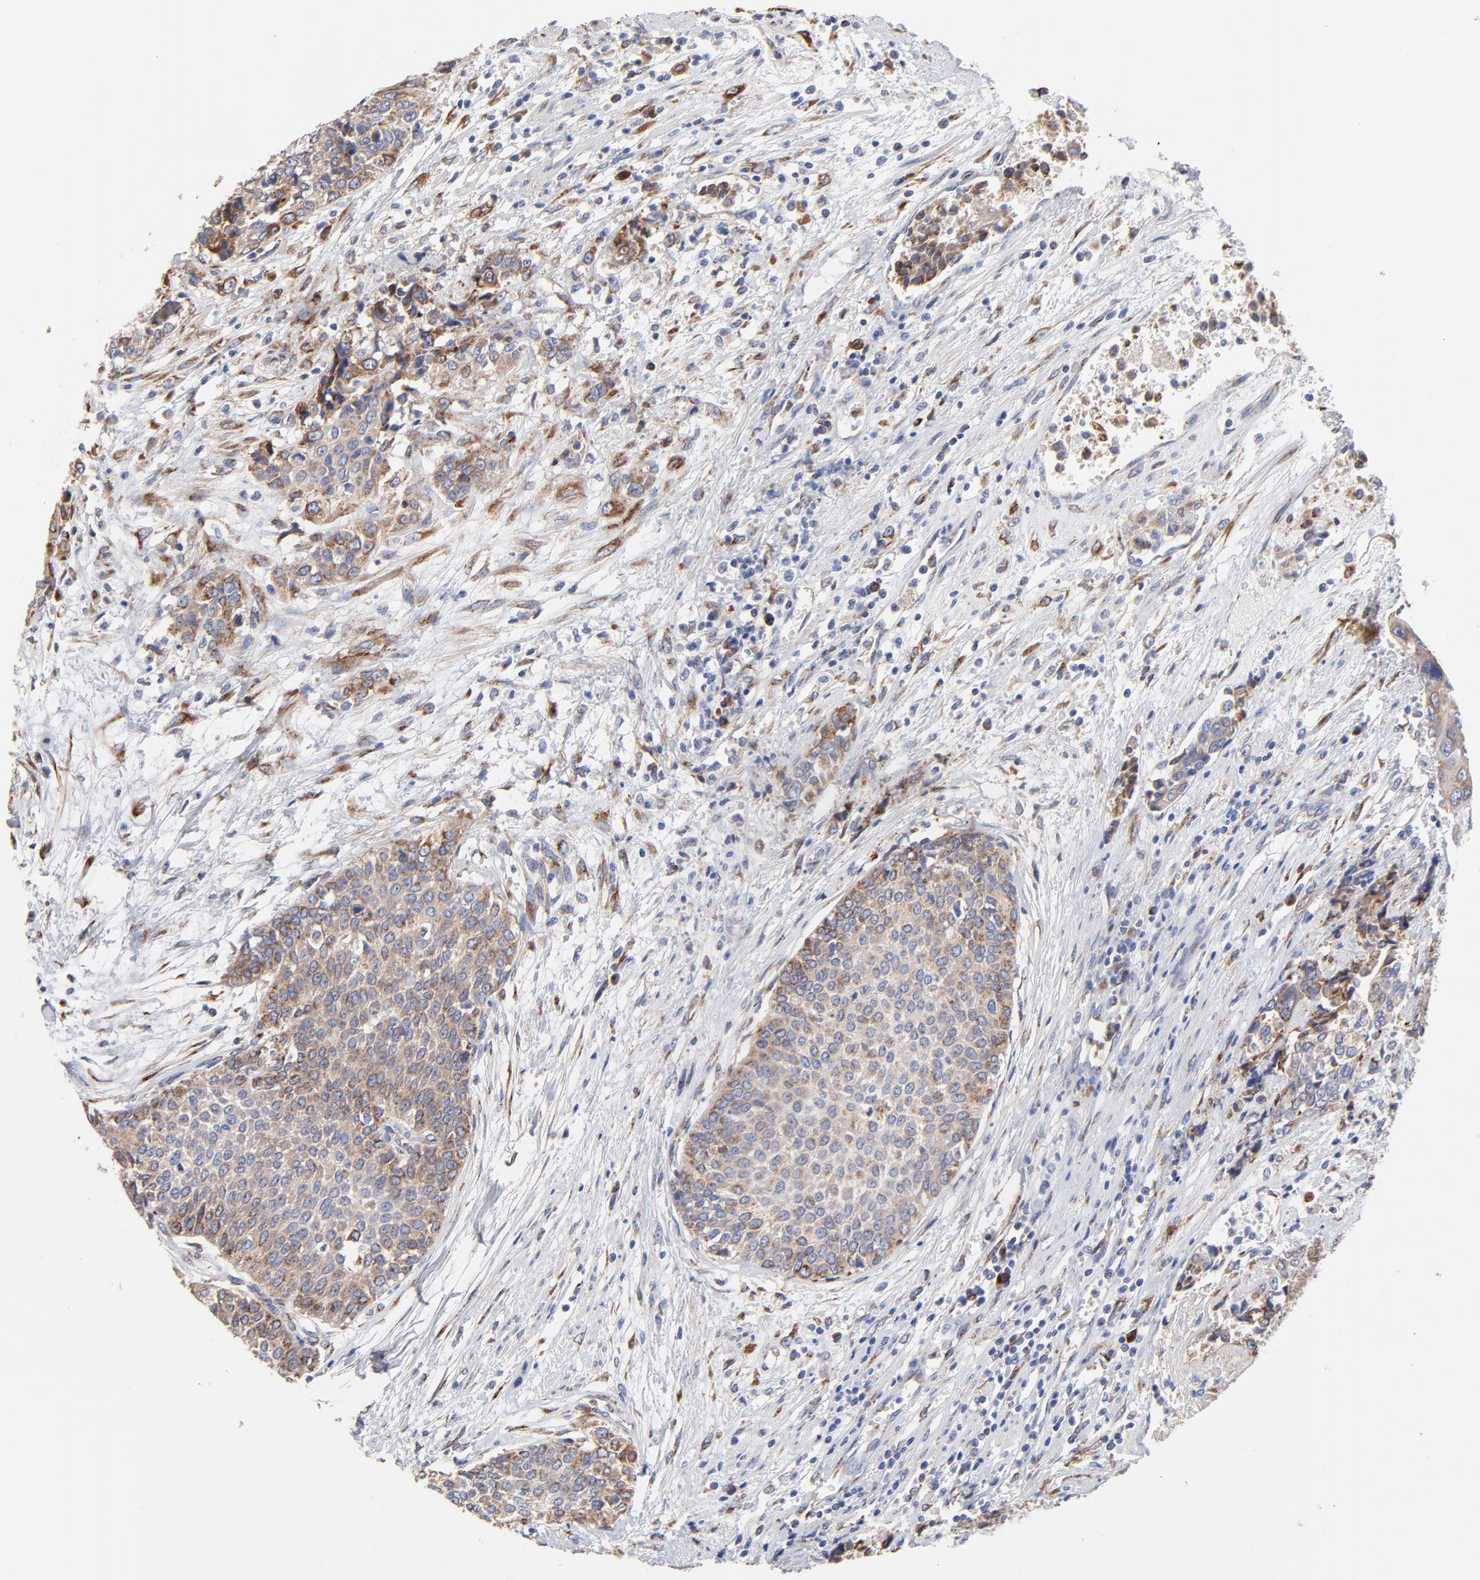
{"staining": {"intensity": "weak", "quantity": ">75%", "location": "cytoplasmic/membranous"}, "tissue": "urothelial cancer", "cell_type": "Tumor cells", "image_type": "cancer", "snomed": [{"axis": "morphology", "description": "Urothelial carcinoma, Low grade"}, {"axis": "topography", "description": "Urinary bladder"}], "caption": "Immunohistochemical staining of human urothelial carcinoma (low-grade) displays low levels of weak cytoplasmic/membranous expression in about >75% of tumor cells. Immunohistochemistry (ihc) stains the protein of interest in brown and the nuclei are stained blue.", "gene": "LMAN1", "patient": {"sex": "female", "age": 73}}